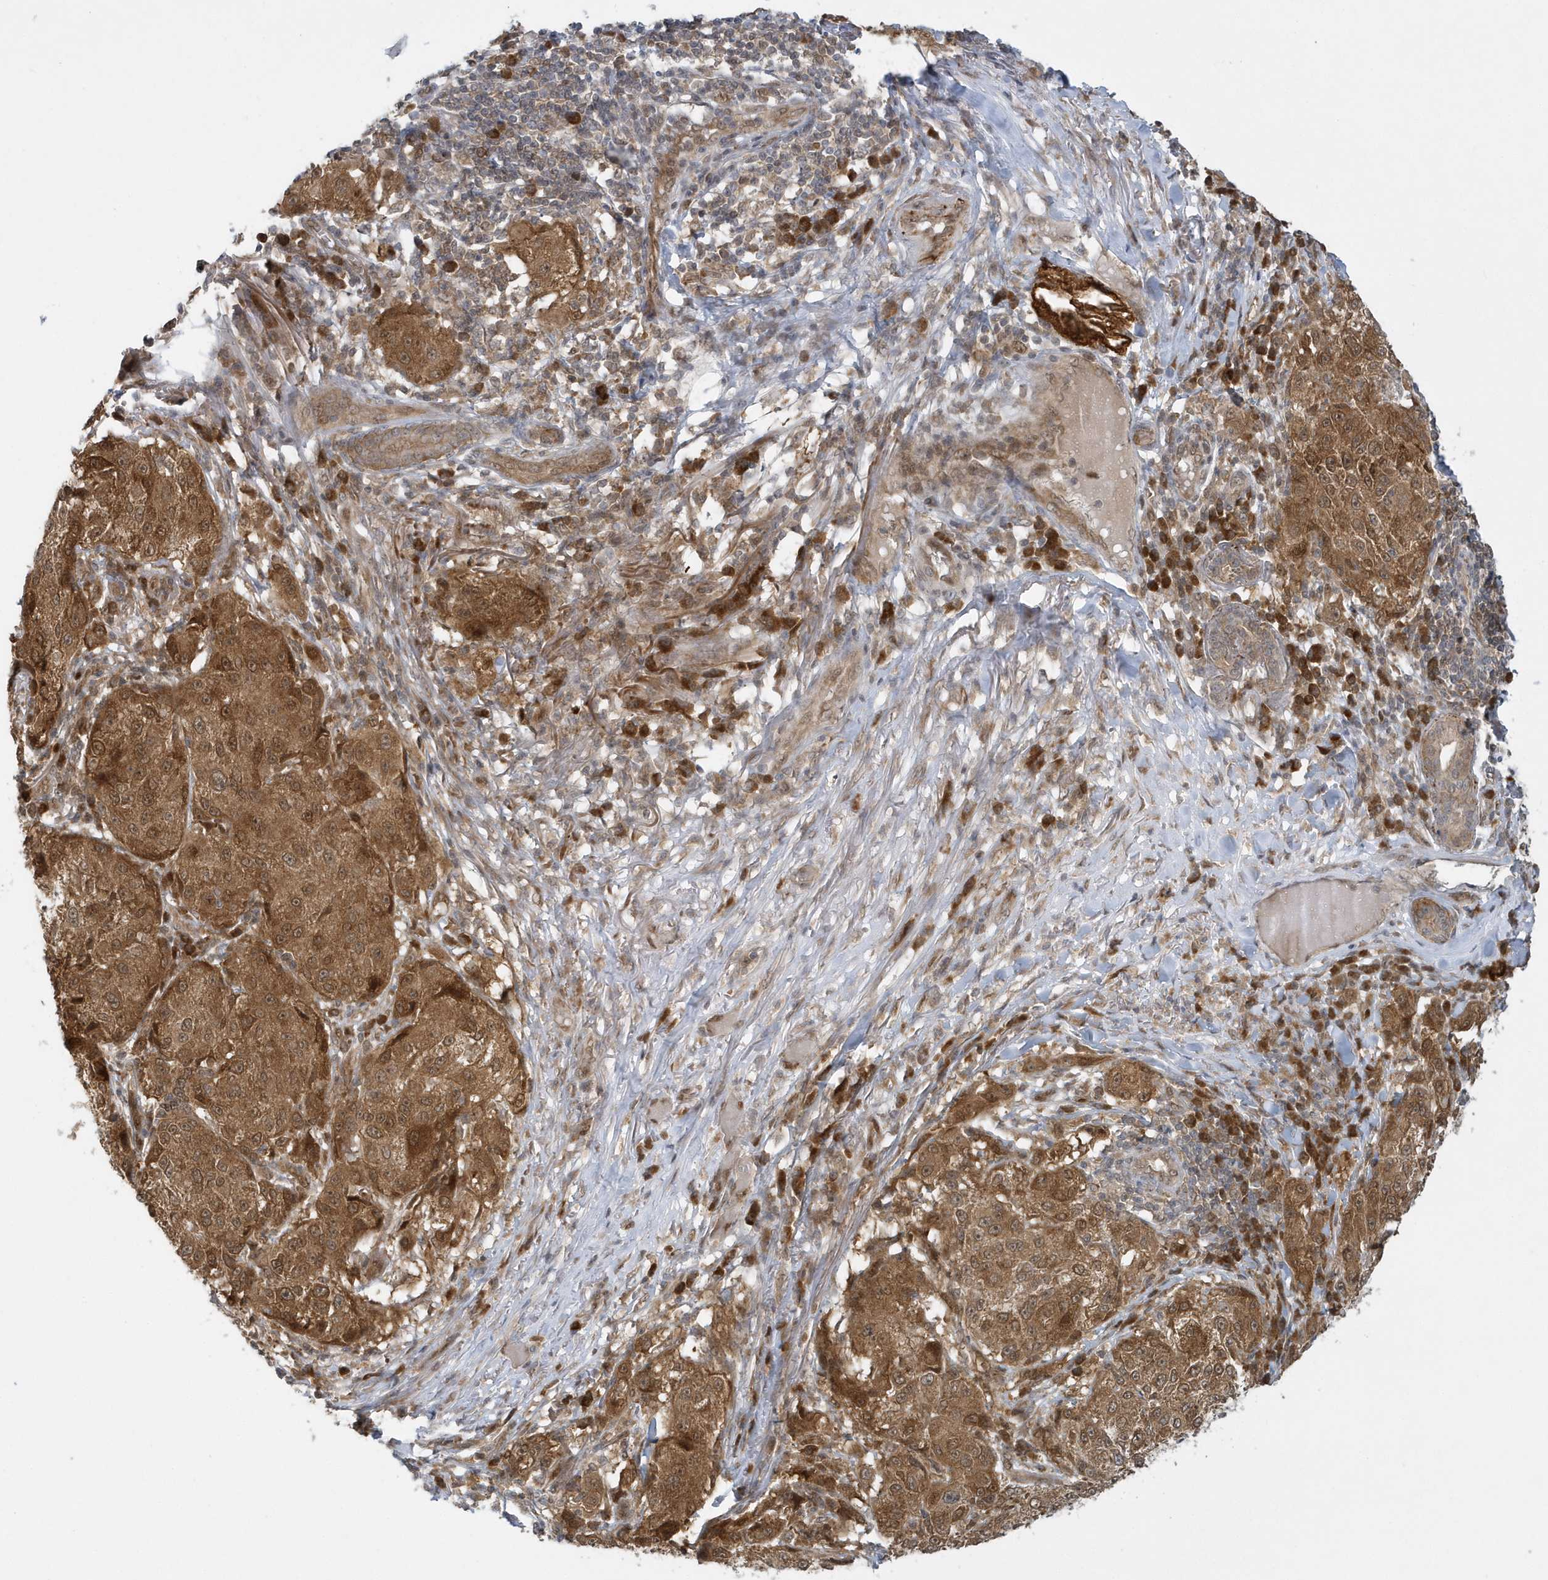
{"staining": {"intensity": "moderate", "quantity": ">75%", "location": "cytoplasmic/membranous"}, "tissue": "melanoma", "cell_type": "Tumor cells", "image_type": "cancer", "snomed": [{"axis": "morphology", "description": "Necrosis, NOS"}, {"axis": "morphology", "description": "Malignant melanoma, NOS"}, {"axis": "topography", "description": "Skin"}], "caption": "Immunohistochemical staining of melanoma shows medium levels of moderate cytoplasmic/membranous positivity in about >75% of tumor cells. (Stains: DAB (3,3'-diaminobenzidine) in brown, nuclei in blue, Microscopy: brightfield microscopy at high magnification).", "gene": "ATG4A", "patient": {"sex": "female", "age": 87}}